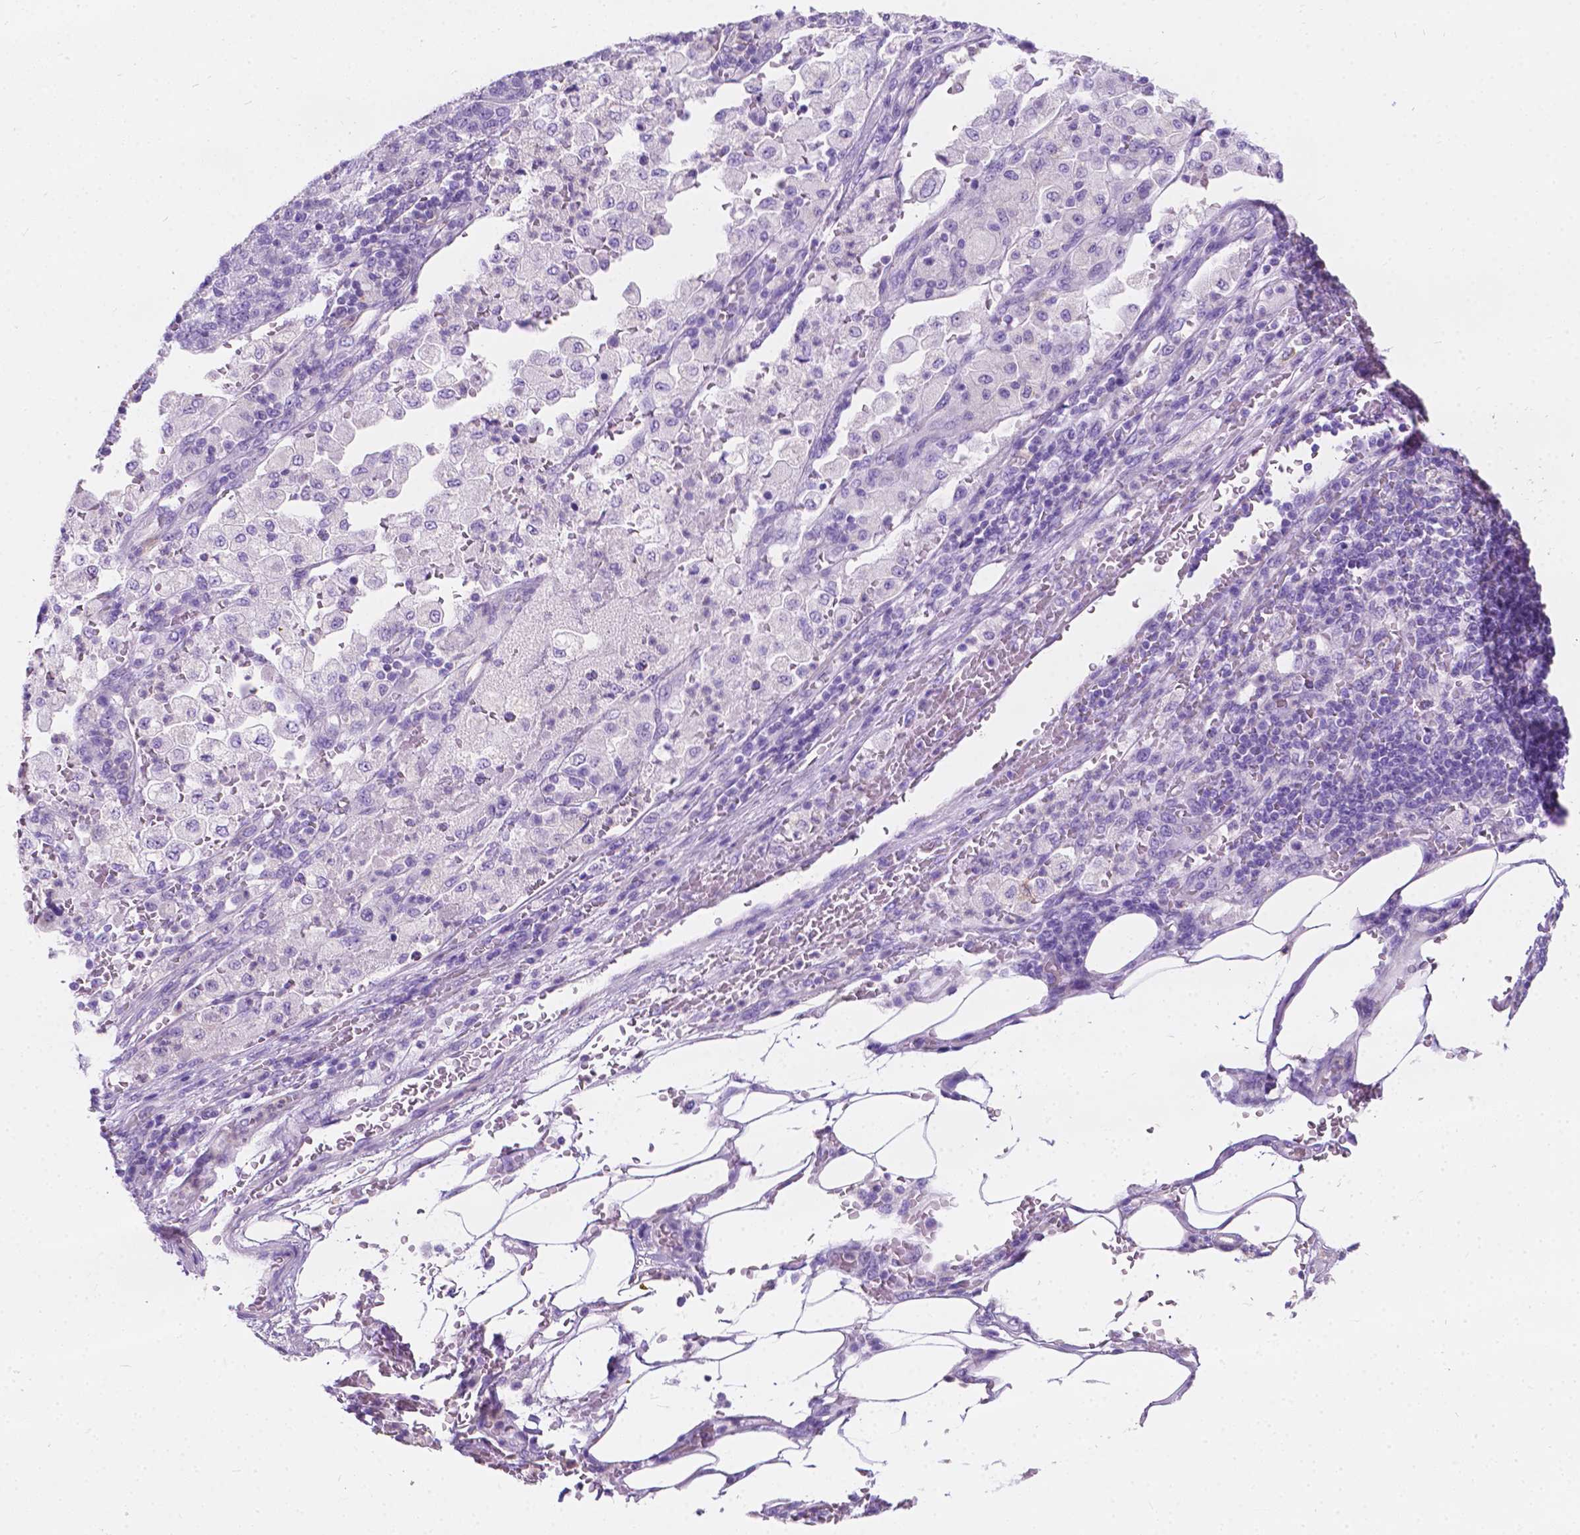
{"staining": {"intensity": "negative", "quantity": "none", "location": "none"}, "tissue": "pancreatic cancer", "cell_type": "Tumor cells", "image_type": "cancer", "snomed": [{"axis": "morphology", "description": "Adenocarcinoma, NOS"}, {"axis": "topography", "description": "Pancreas"}], "caption": "Histopathology image shows no significant protein staining in tumor cells of pancreatic cancer (adenocarcinoma).", "gene": "GNAO1", "patient": {"sex": "female", "age": 61}}